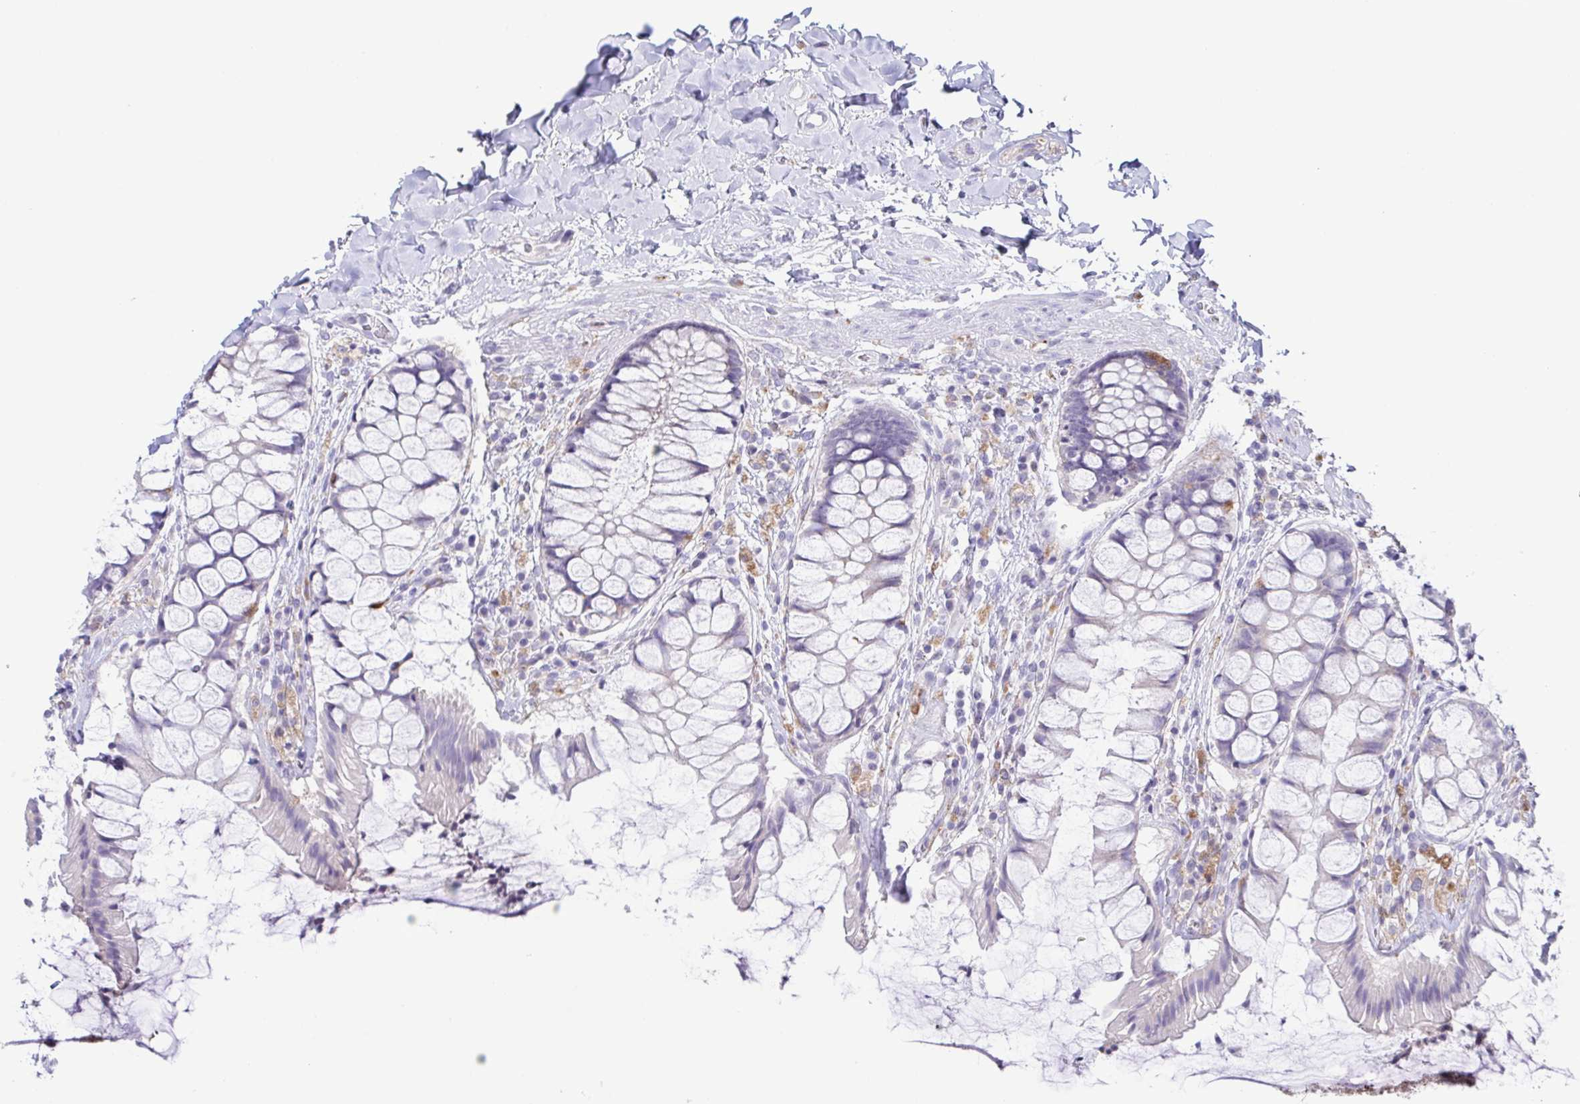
{"staining": {"intensity": "negative", "quantity": "none", "location": "none"}, "tissue": "rectum", "cell_type": "Glandular cells", "image_type": "normal", "snomed": [{"axis": "morphology", "description": "Normal tissue, NOS"}, {"axis": "topography", "description": "Rectum"}], "caption": "Immunohistochemistry (IHC) photomicrograph of normal rectum: human rectum stained with DAB (3,3'-diaminobenzidine) displays no significant protein expression in glandular cells.", "gene": "ATP6V1G2", "patient": {"sex": "female", "age": 58}}